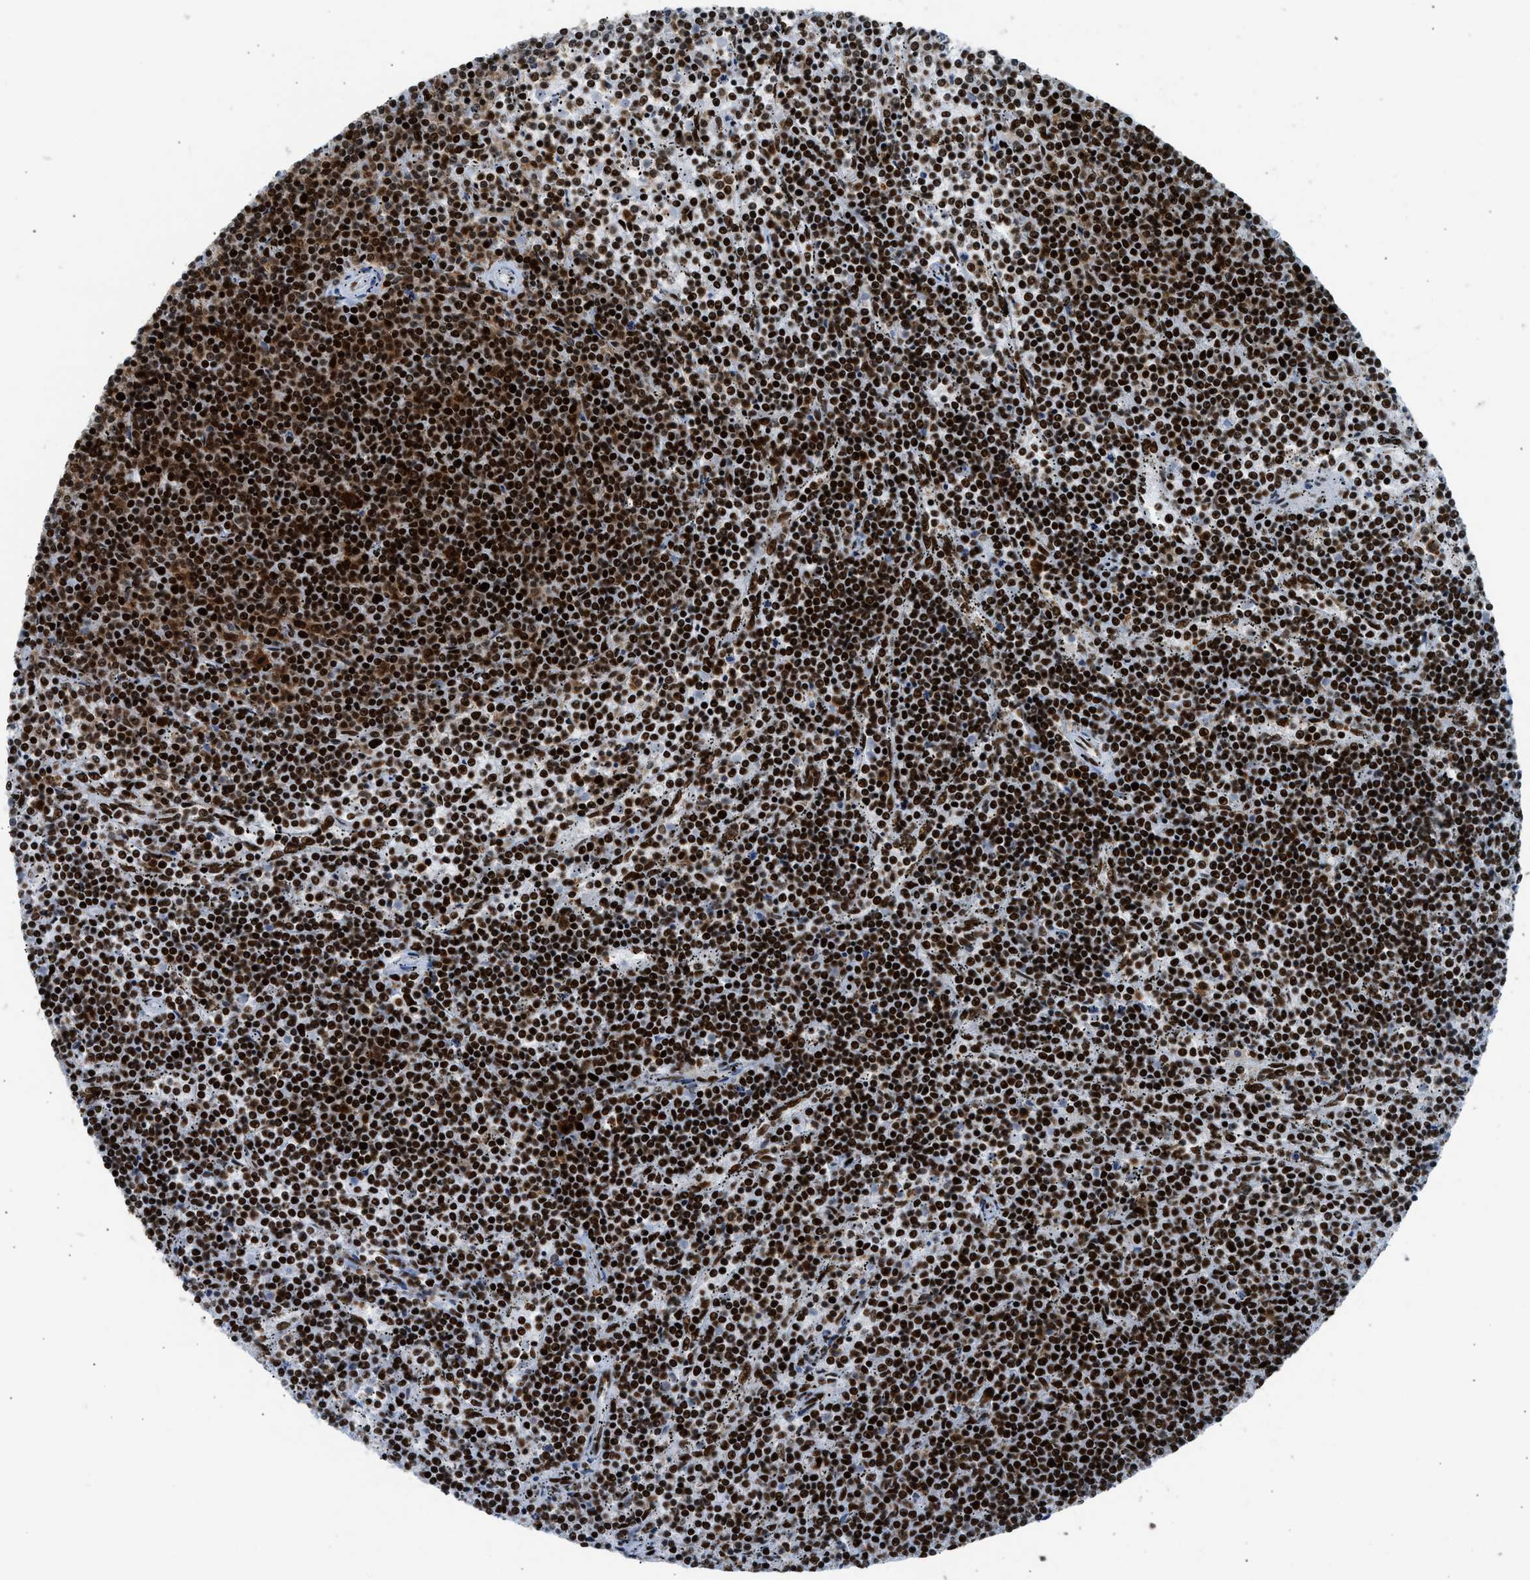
{"staining": {"intensity": "strong", "quantity": ">75%", "location": "nuclear"}, "tissue": "lymphoma", "cell_type": "Tumor cells", "image_type": "cancer", "snomed": [{"axis": "morphology", "description": "Malignant lymphoma, non-Hodgkin's type, Low grade"}, {"axis": "topography", "description": "Spleen"}], "caption": "This photomicrograph shows malignant lymphoma, non-Hodgkin's type (low-grade) stained with immunohistochemistry to label a protein in brown. The nuclear of tumor cells show strong positivity for the protein. Nuclei are counter-stained blue.", "gene": "PIF1", "patient": {"sex": "female", "age": 50}}